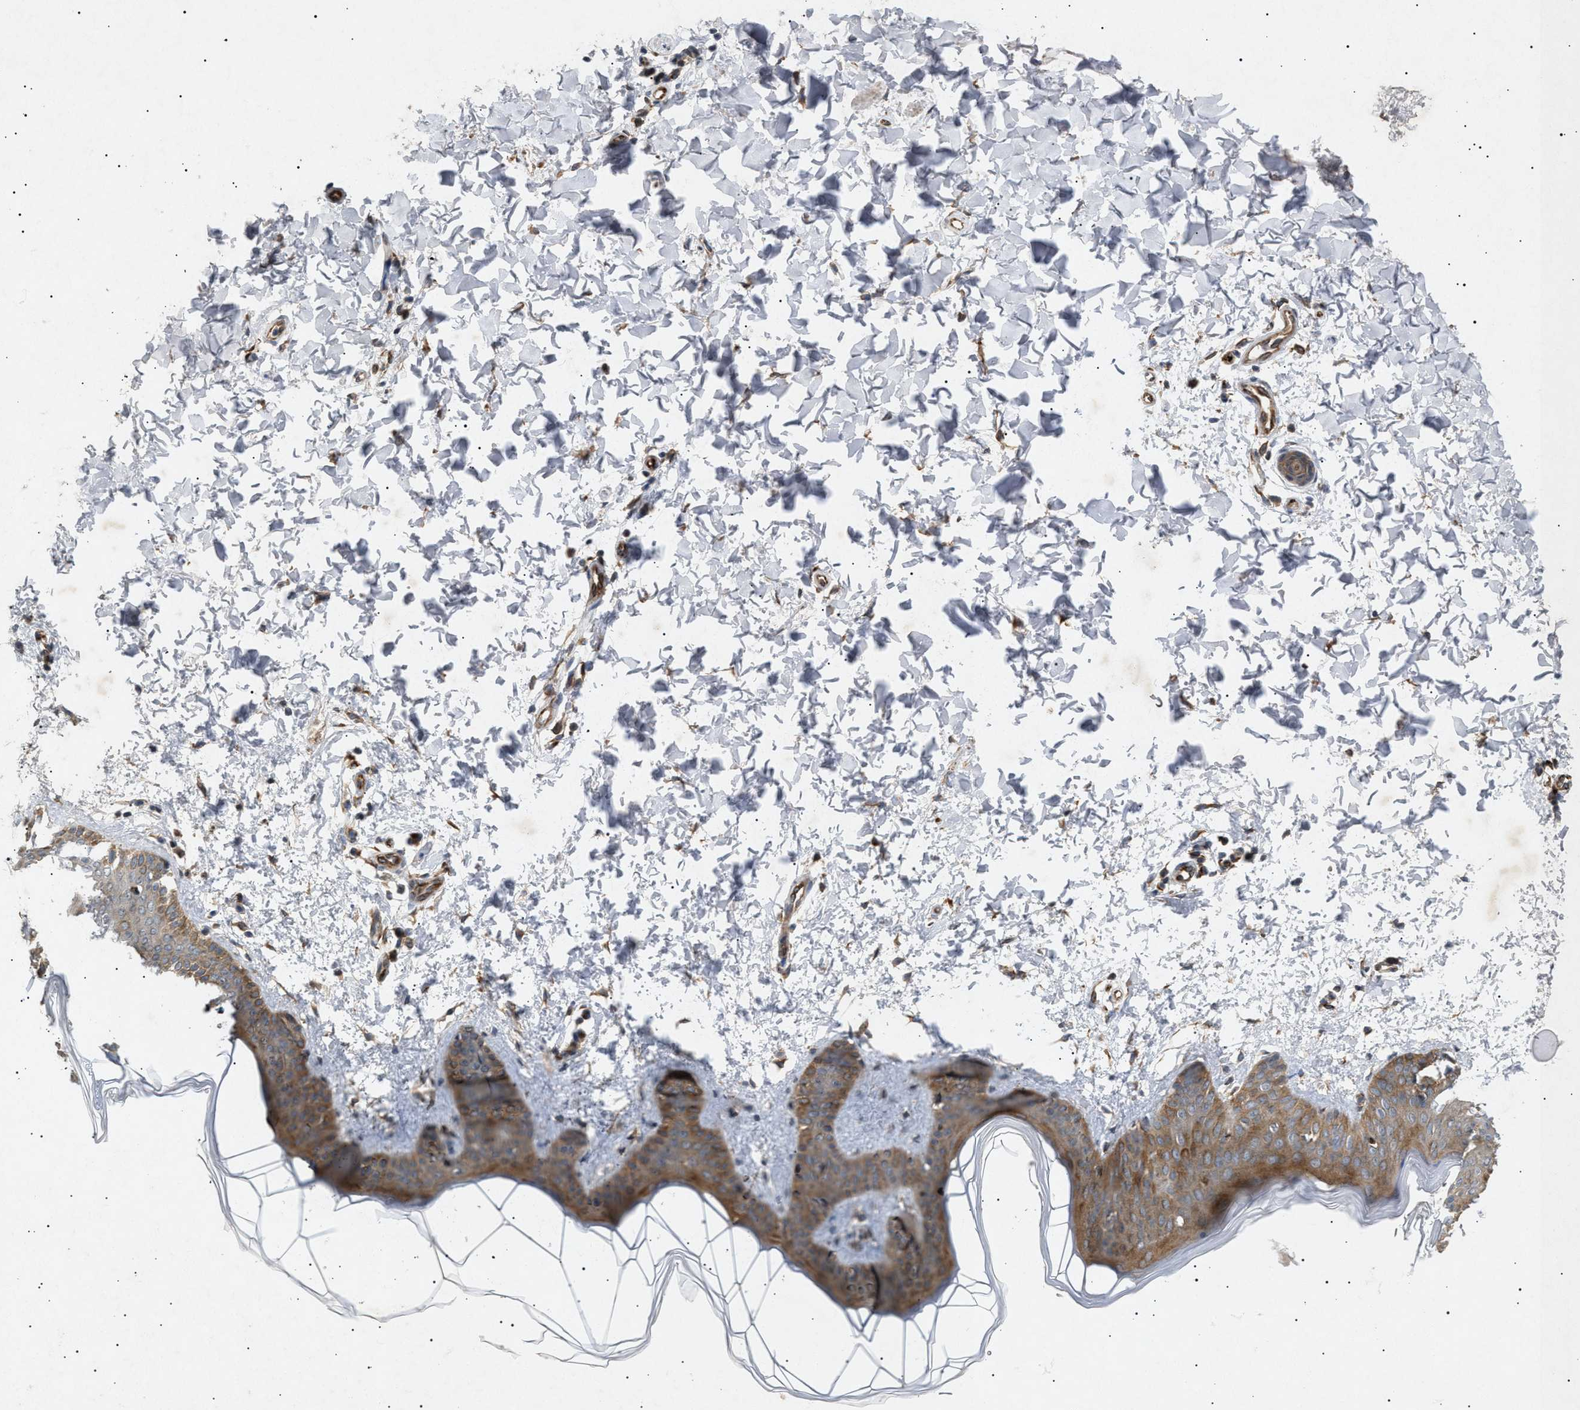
{"staining": {"intensity": "strong", "quantity": ">75%", "location": "cytoplasmic/membranous"}, "tissue": "skin", "cell_type": "Fibroblasts", "image_type": "normal", "snomed": [{"axis": "morphology", "description": "Normal tissue, NOS"}, {"axis": "topography", "description": "Skin"}], "caption": "Immunohistochemical staining of benign human skin reveals strong cytoplasmic/membranous protein expression in approximately >75% of fibroblasts.", "gene": "SIRT5", "patient": {"sex": "female", "age": 17}}